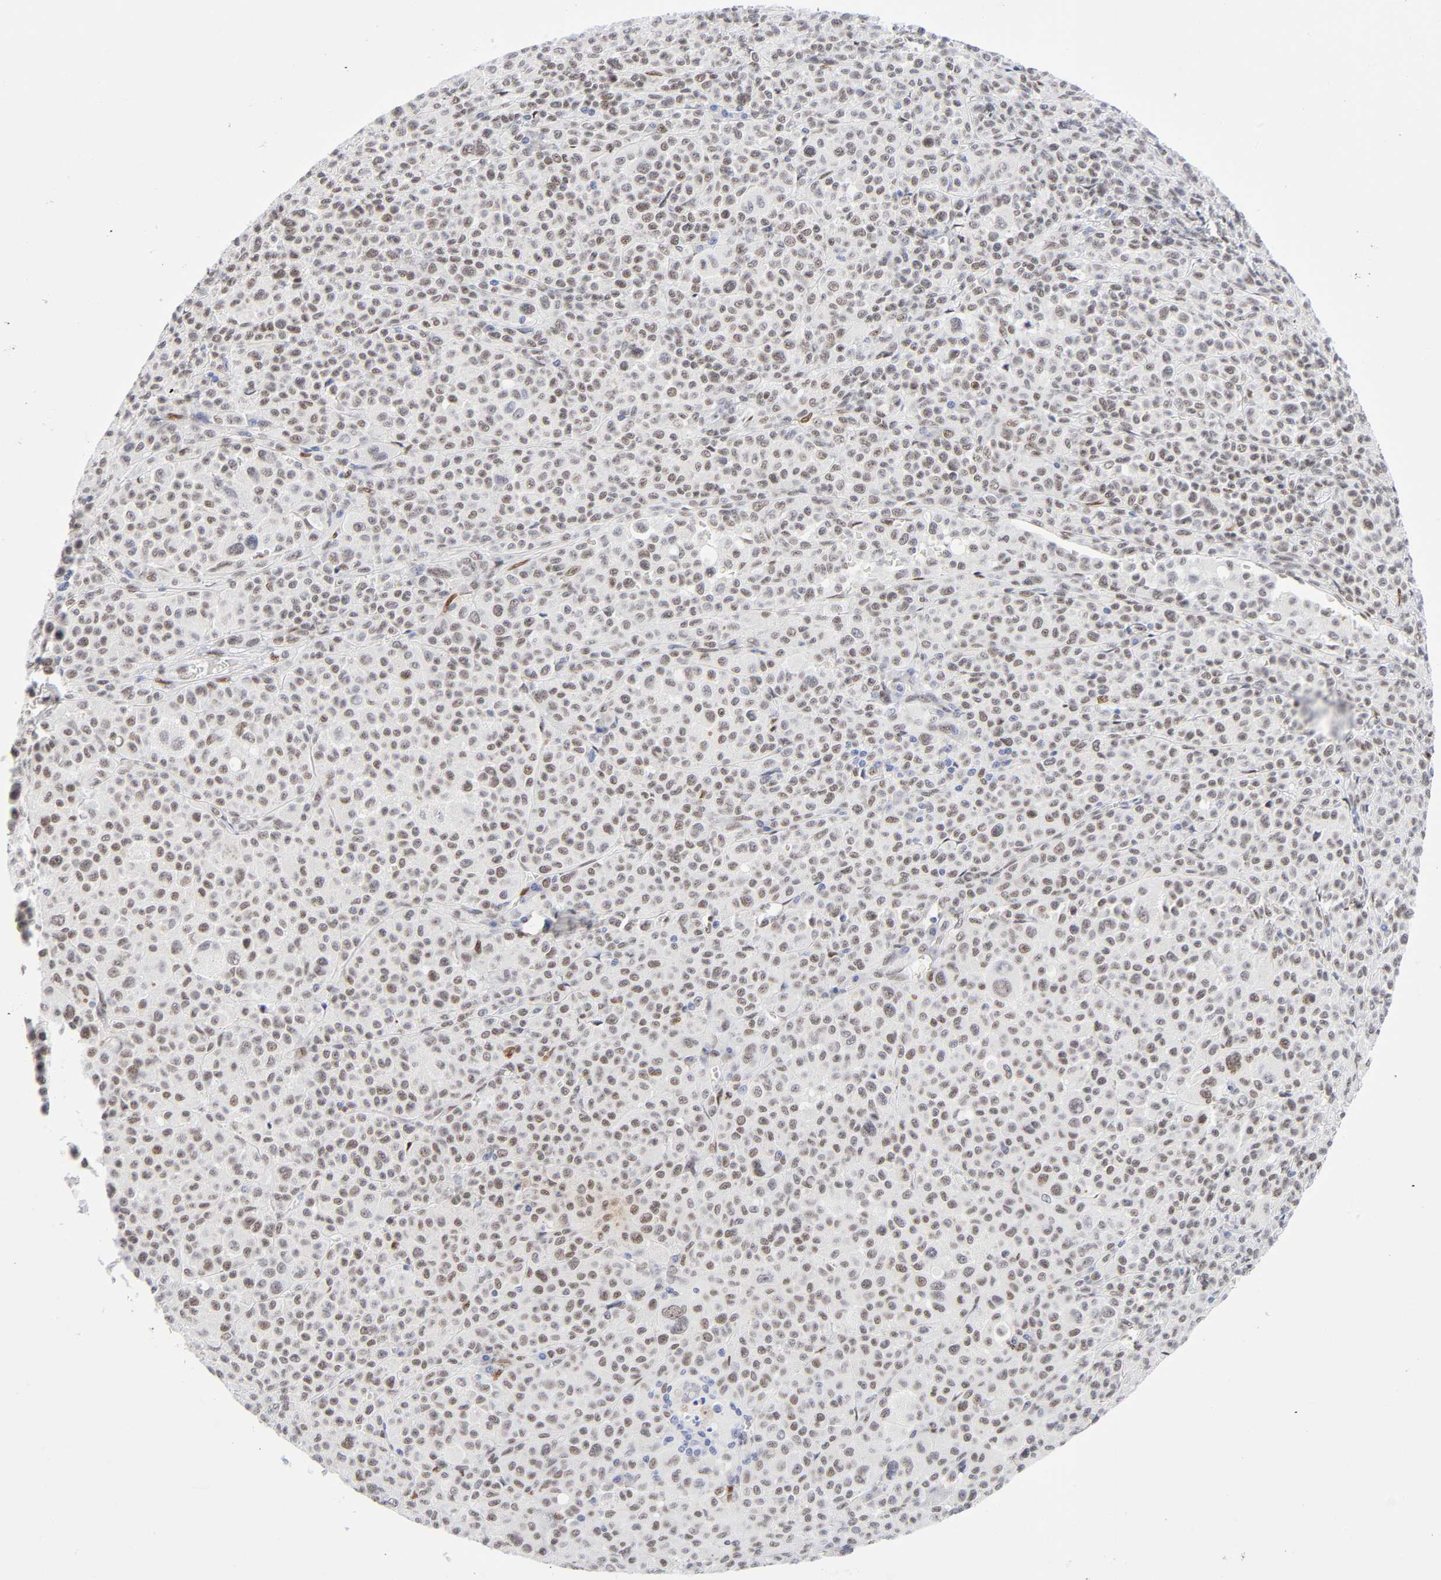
{"staining": {"intensity": "weak", "quantity": ">75%", "location": "nuclear"}, "tissue": "melanoma", "cell_type": "Tumor cells", "image_type": "cancer", "snomed": [{"axis": "morphology", "description": "Malignant melanoma, Metastatic site"}, {"axis": "topography", "description": "Skin"}], "caption": "DAB (3,3'-diaminobenzidine) immunohistochemical staining of malignant melanoma (metastatic site) shows weak nuclear protein expression in about >75% of tumor cells. (DAB IHC with brightfield microscopy, high magnification).", "gene": "NFIC", "patient": {"sex": "female", "age": 74}}